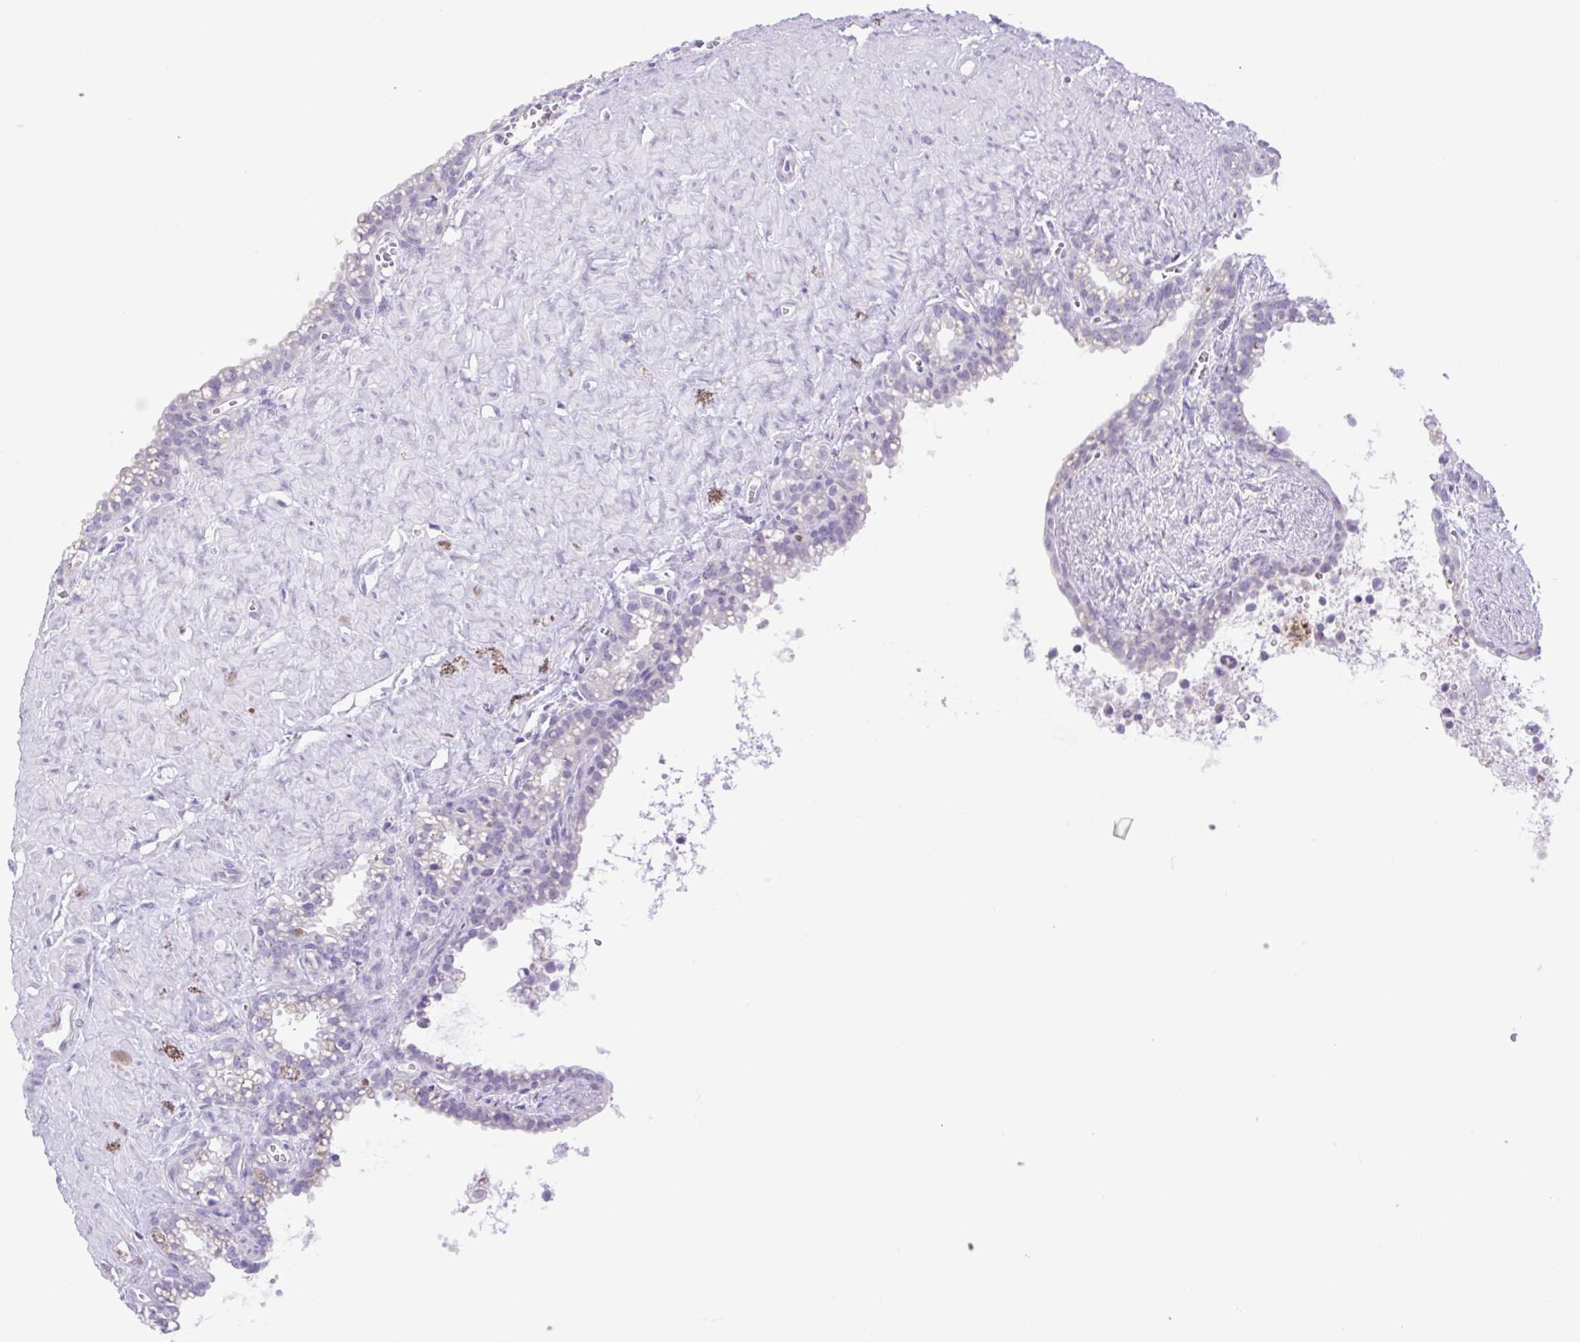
{"staining": {"intensity": "negative", "quantity": "none", "location": "none"}, "tissue": "seminal vesicle", "cell_type": "Glandular cells", "image_type": "normal", "snomed": [{"axis": "morphology", "description": "Normal tissue, NOS"}, {"axis": "topography", "description": "Seminal veicle"}], "caption": "This is a photomicrograph of immunohistochemistry staining of unremarkable seminal vesicle, which shows no positivity in glandular cells.", "gene": "FAM177B", "patient": {"sex": "male", "age": 76}}